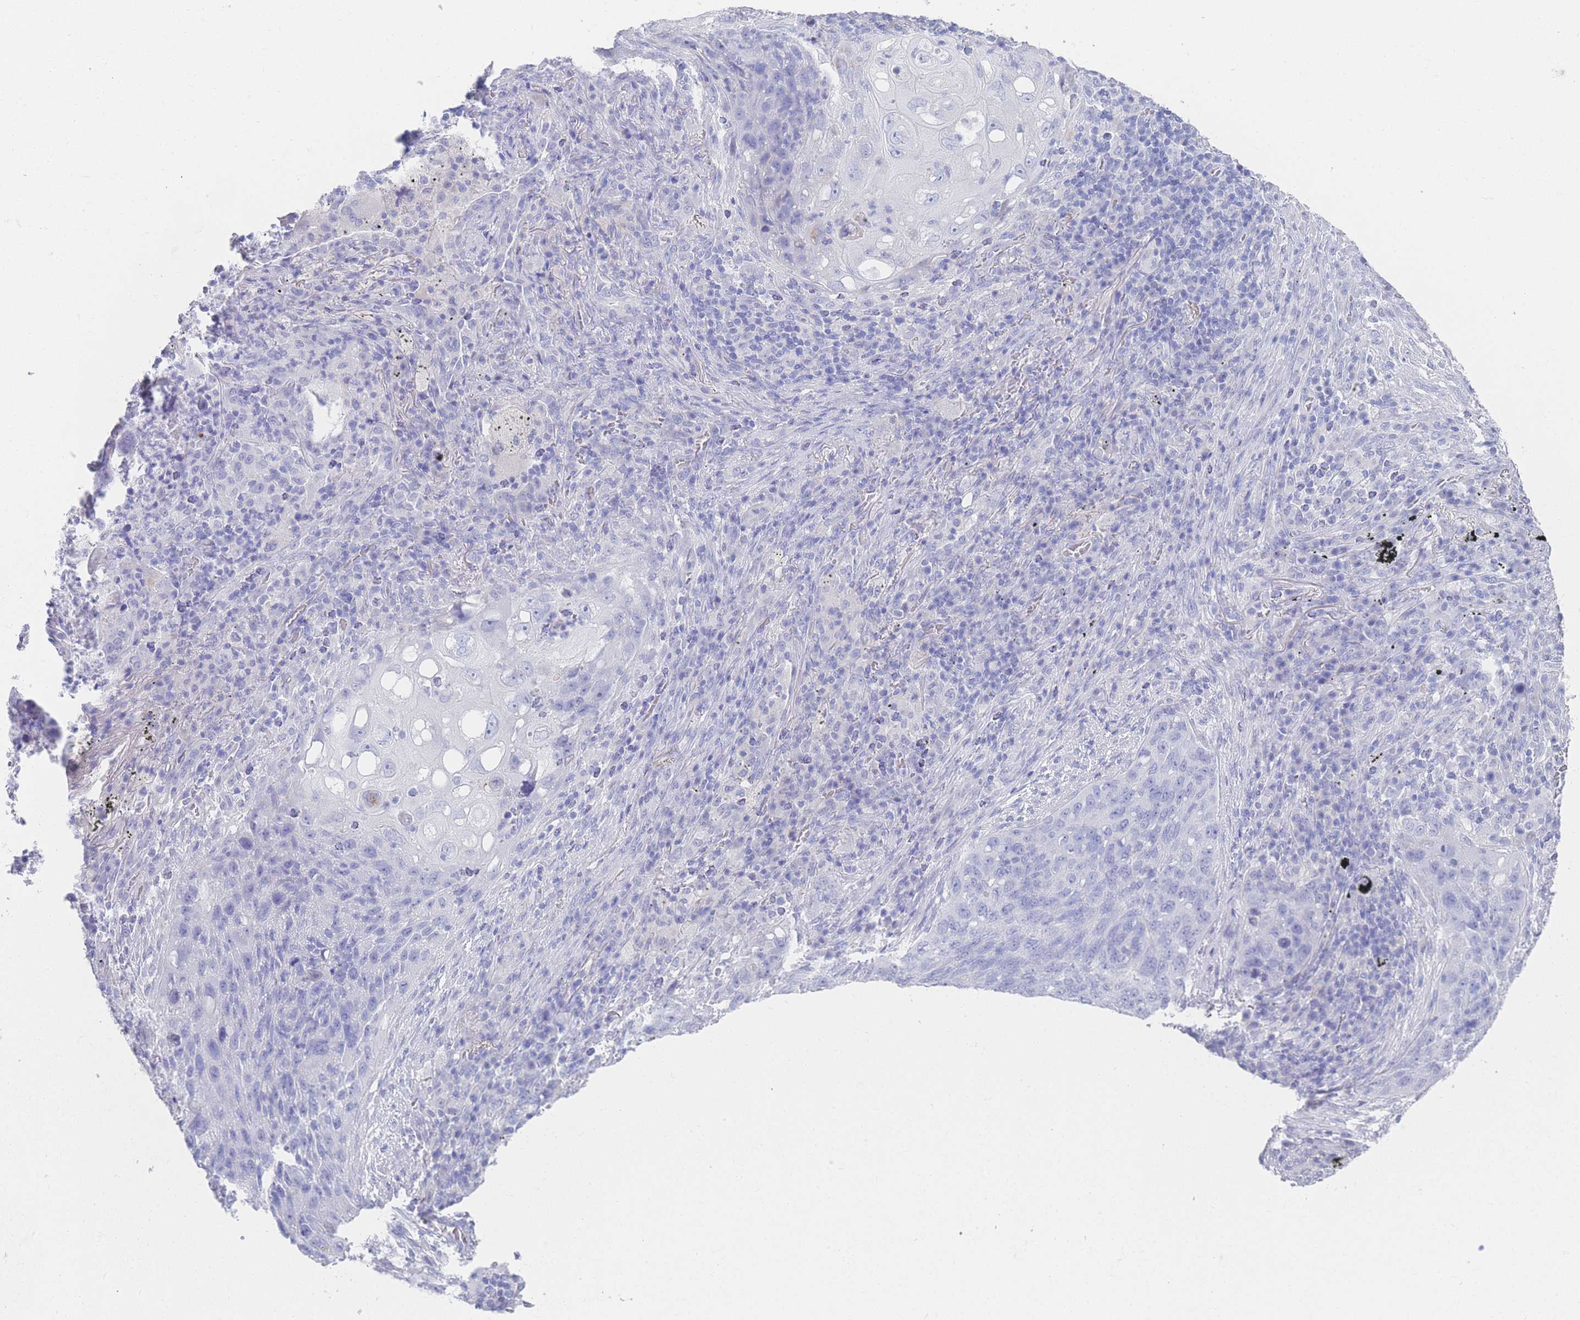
{"staining": {"intensity": "negative", "quantity": "none", "location": "none"}, "tissue": "lung cancer", "cell_type": "Tumor cells", "image_type": "cancer", "snomed": [{"axis": "morphology", "description": "Squamous cell carcinoma, NOS"}, {"axis": "topography", "description": "Lung"}], "caption": "Immunohistochemical staining of squamous cell carcinoma (lung) shows no significant expression in tumor cells.", "gene": "LRRC37A", "patient": {"sex": "female", "age": 63}}